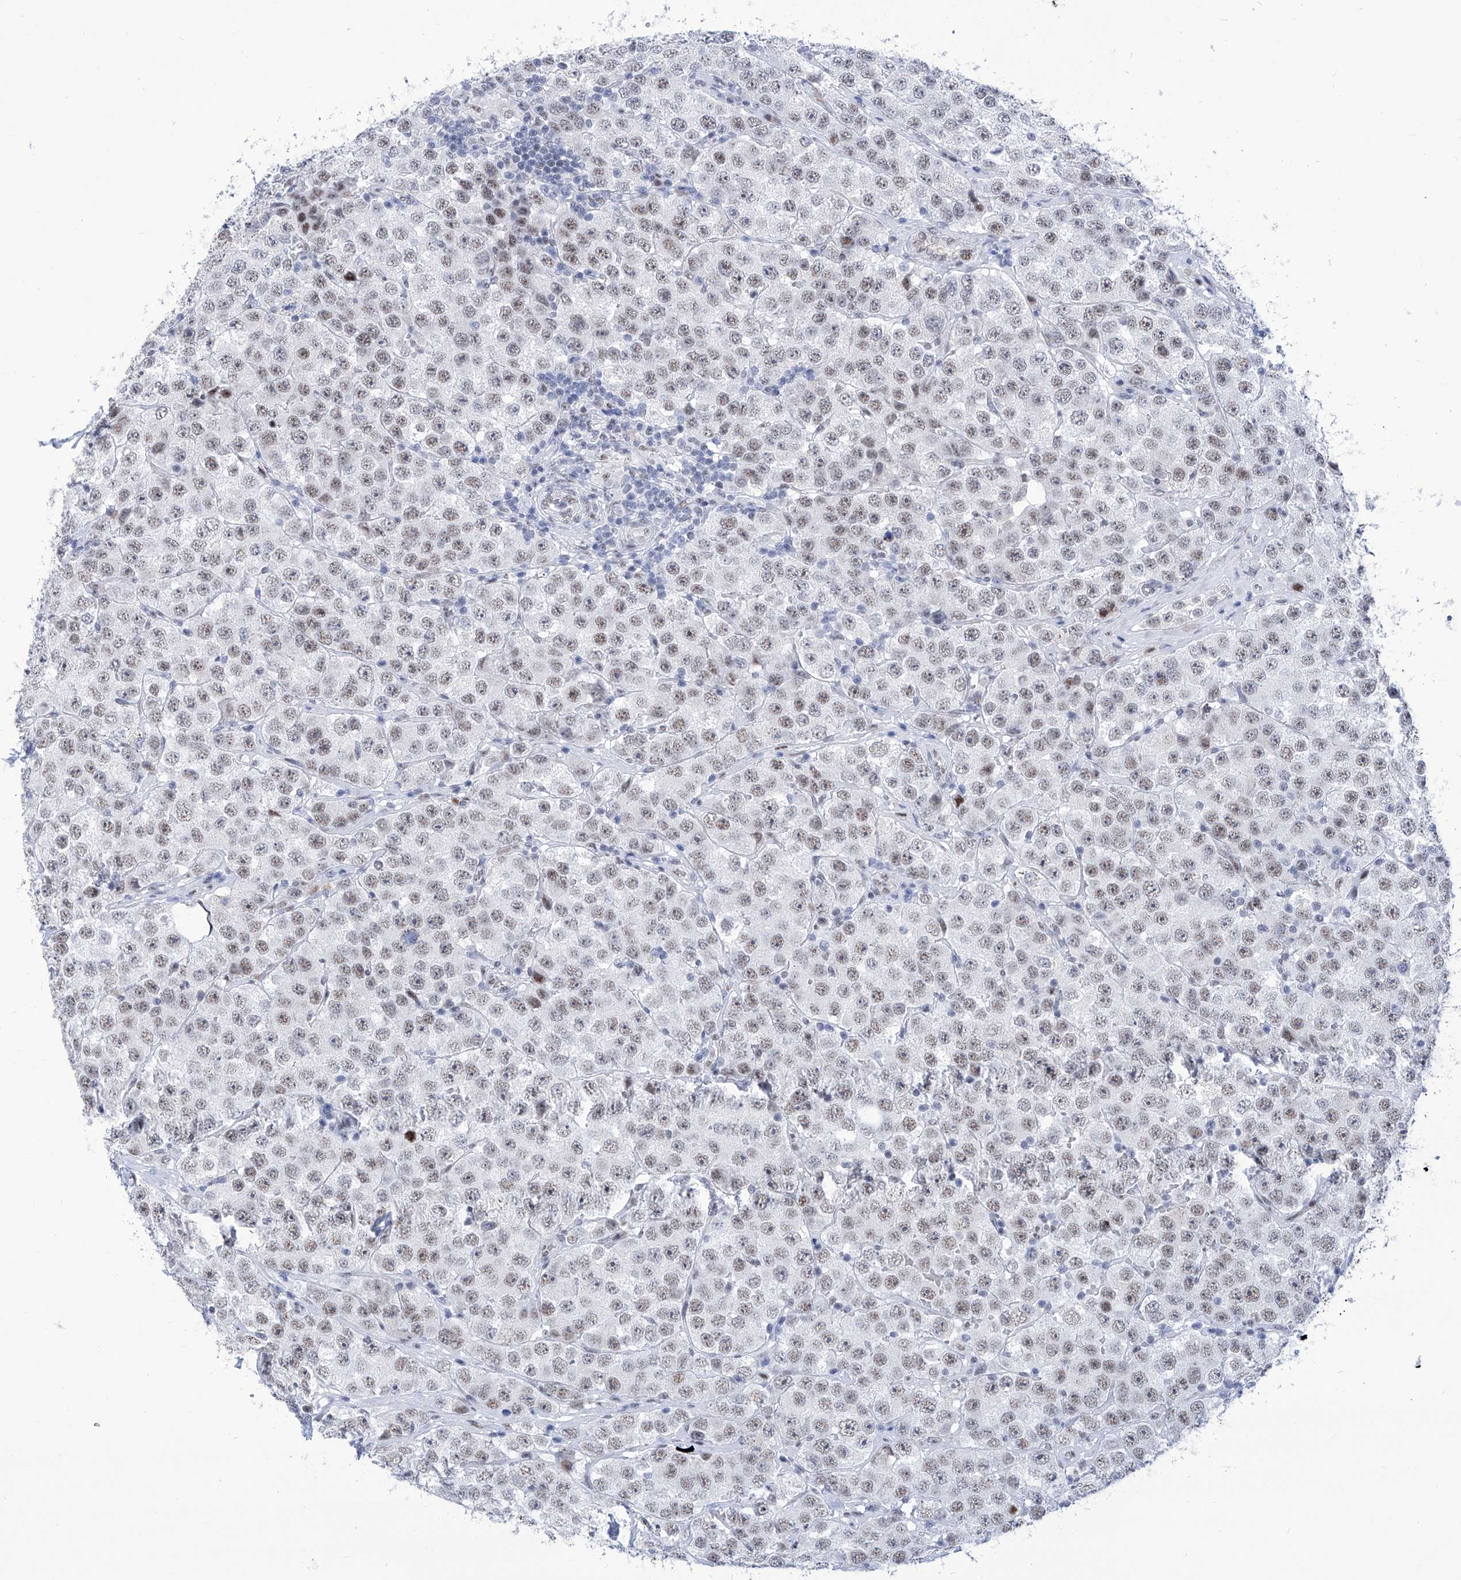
{"staining": {"intensity": "weak", "quantity": ">75%", "location": "nuclear"}, "tissue": "testis cancer", "cell_type": "Tumor cells", "image_type": "cancer", "snomed": [{"axis": "morphology", "description": "Seminoma, NOS"}, {"axis": "topography", "description": "Testis"}], "caption": "Tumor cells exhibit low levels of weak nuclear positivity in approximately >75% of cells in testis cancer (seminoma). (DAB (3,3'-diaminobenzidine) IHC with brightfield microscopy, high magnification).", "gene": "SART1", "patient": {"sex": "male", "age": 28}}